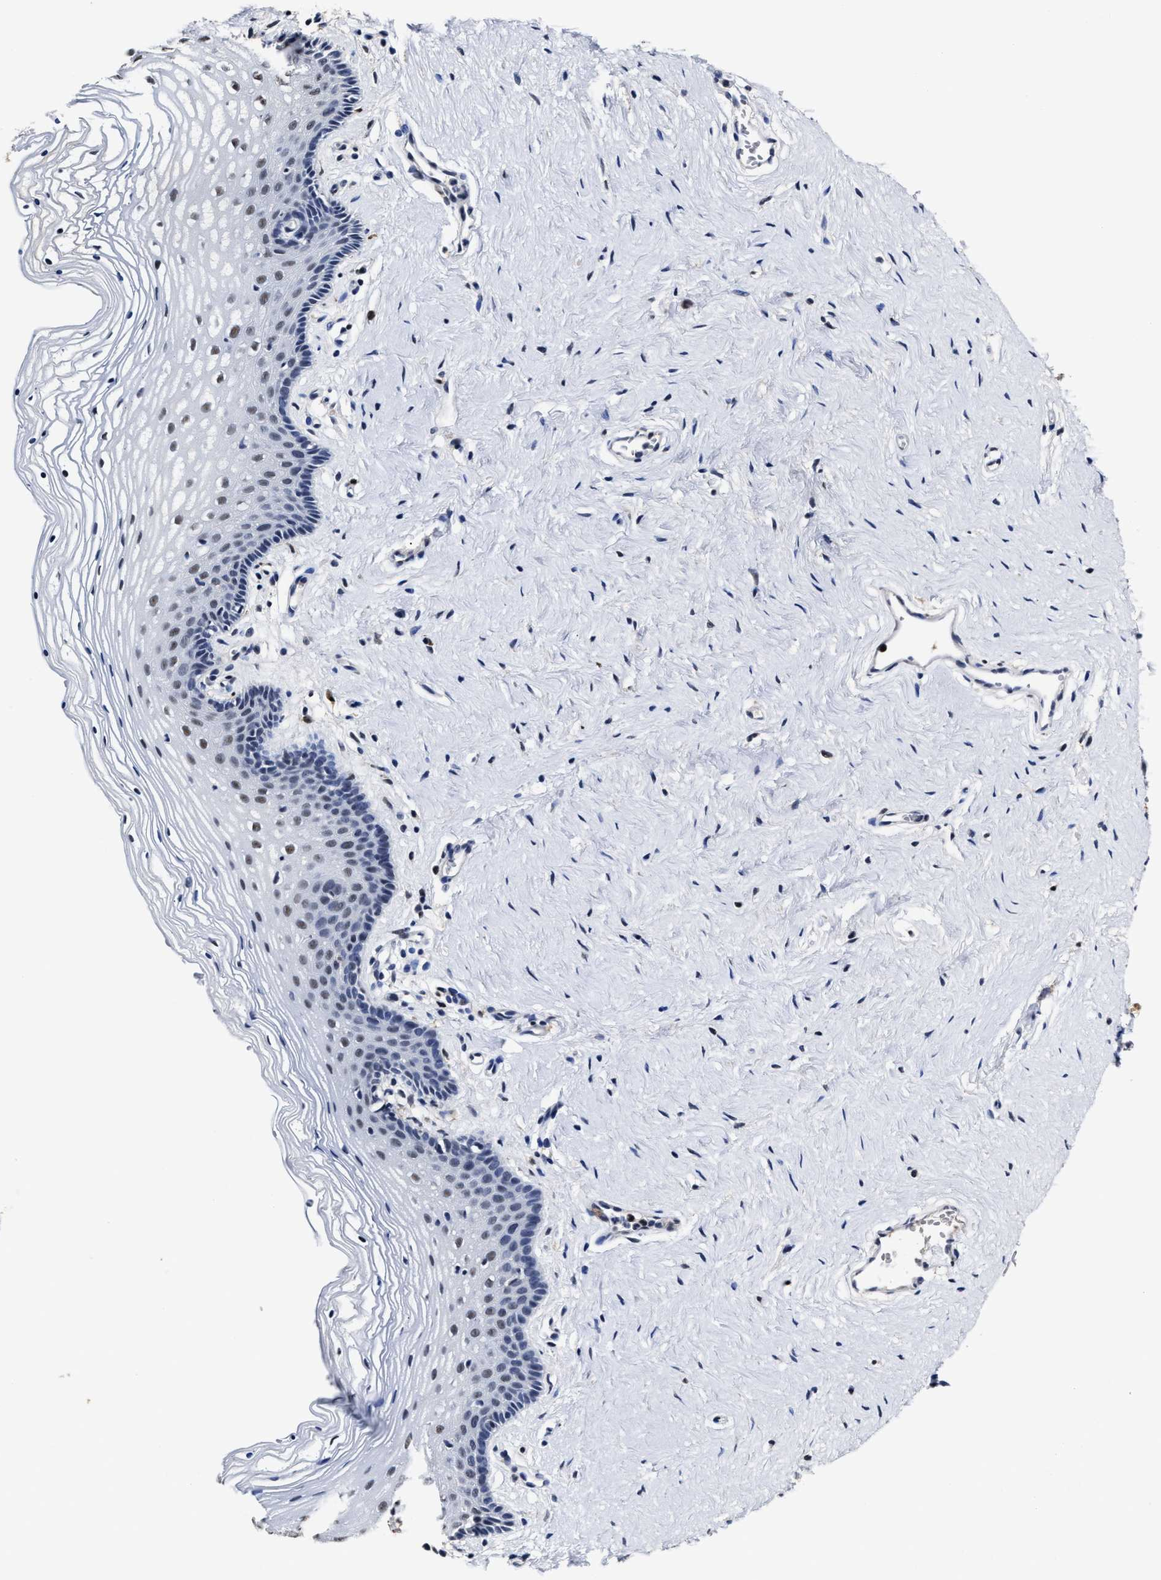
{"staining": {"intensity": "weak", "quantity": "25%-75%", "location": "nuclear"}, "tissue": "vagina", "cell_type": "Squamous epithelial cells", "image_type": "normal", "snomed": [{"axis": "morphology", "description": "Normal tissue, NOS"}, {"axis": "topography", "description": "Vagina"}], "caption": "An immunohistochemistry photomicrograph of normal tissue is shown. Protein staining in brown labels weak nuclear positivity in vagina within squamous epithelial cells.", "gene": "PRPF4B", "patient": {"sex": "female", "age": 32}}